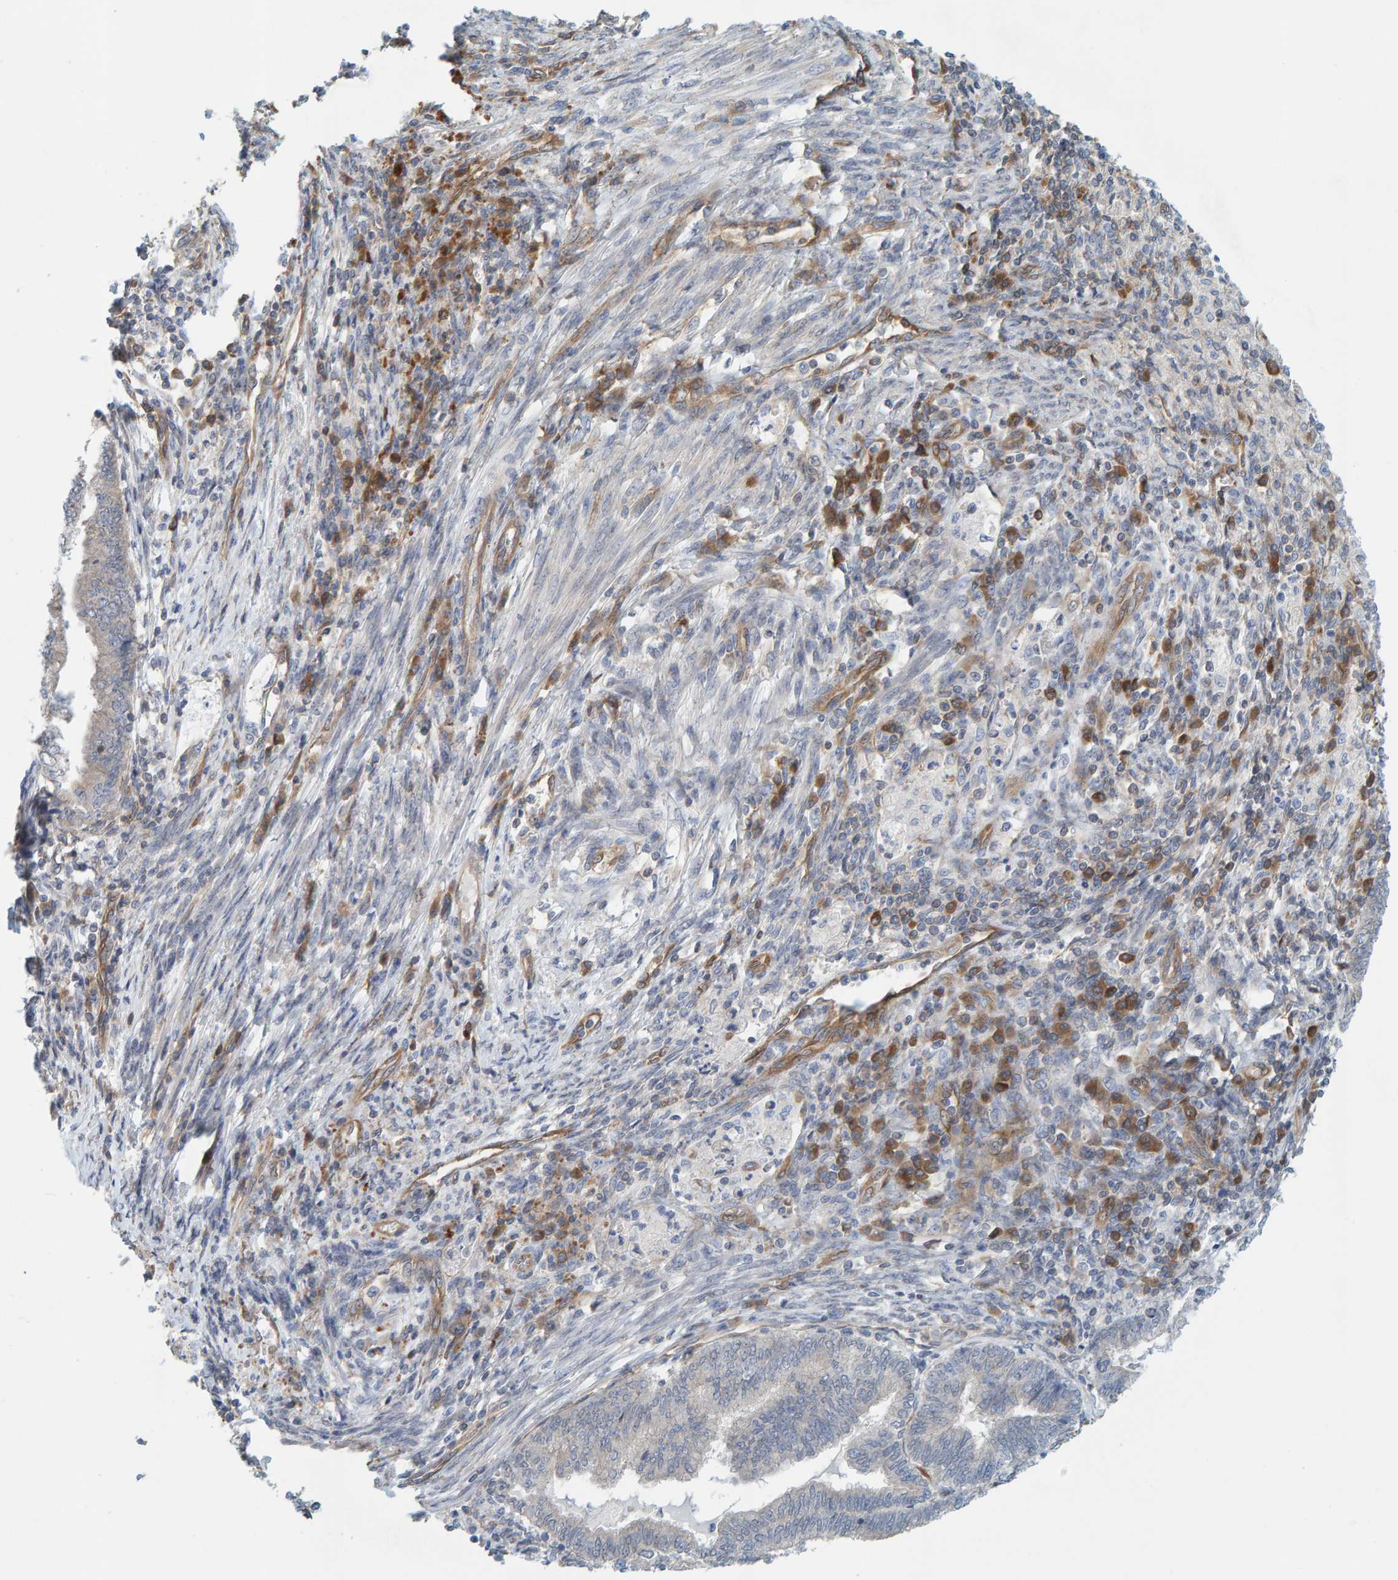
{"staining": {"intensity": "negative", "quantity": "none", "location": "none"}, "tissue": "endometrial cancer", "cell_type": "Tumor cells", "image_type": "cancer", "snomed": [{"axis": "morphology", "description": "Polyp, NOS"}, {"axis": "morphology", "description": "Adenocarcinoma, NOS"}, {"axis": "morphology", "description": "Adenoma, NOS"}, {"axis": "topography", "description": "Endometrium"}], "caption": "Endometrial adenoma was stained to show a protein in brown. There is no significant positivity in tumor cells.", "gene": "PRKD2", "patient": {"sex": "female", "age": 79}}